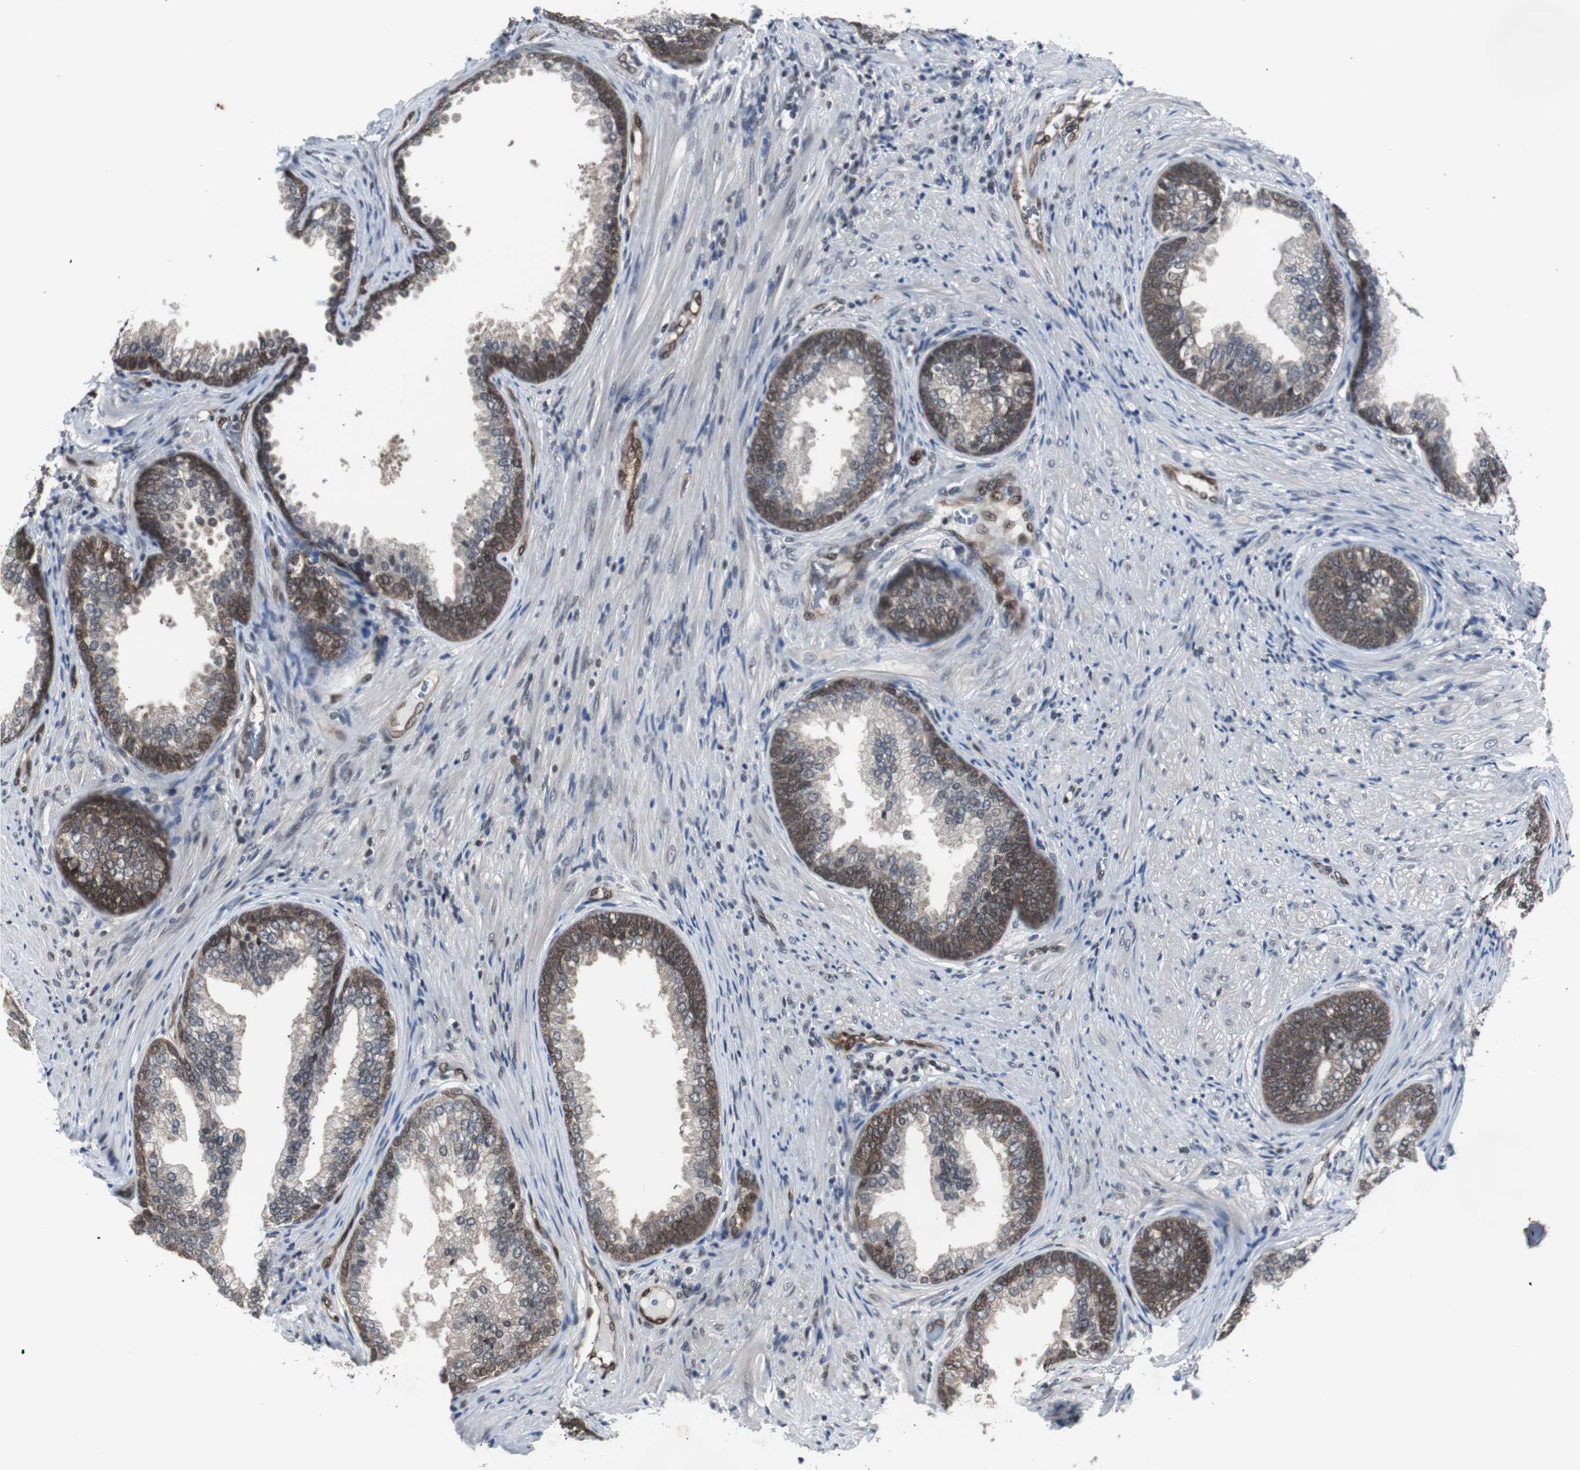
{"staining": {"intensity": "moderate", "quantity": "25%-75%", "location": "cytoplasmic/membranous"}, "tissue": "prostate", "cell_type": "Glandular cells", "image_type": "normal", "snomed": [{"axis": "morphology", "description": "Normal tissue, NOS"}, {"axis": "topography", "description": "Prostate"}], "caption": "Glandular cells show medium levels of moderate cytoplasmic/membranous staining in approximately 25%-75% of cells in unremarkable prostate. (DAB IHC, brown staining for protein, blue staining for nuclei).", "gene": "SMAD1", "patient": {"sex": "male", "age": 76}}